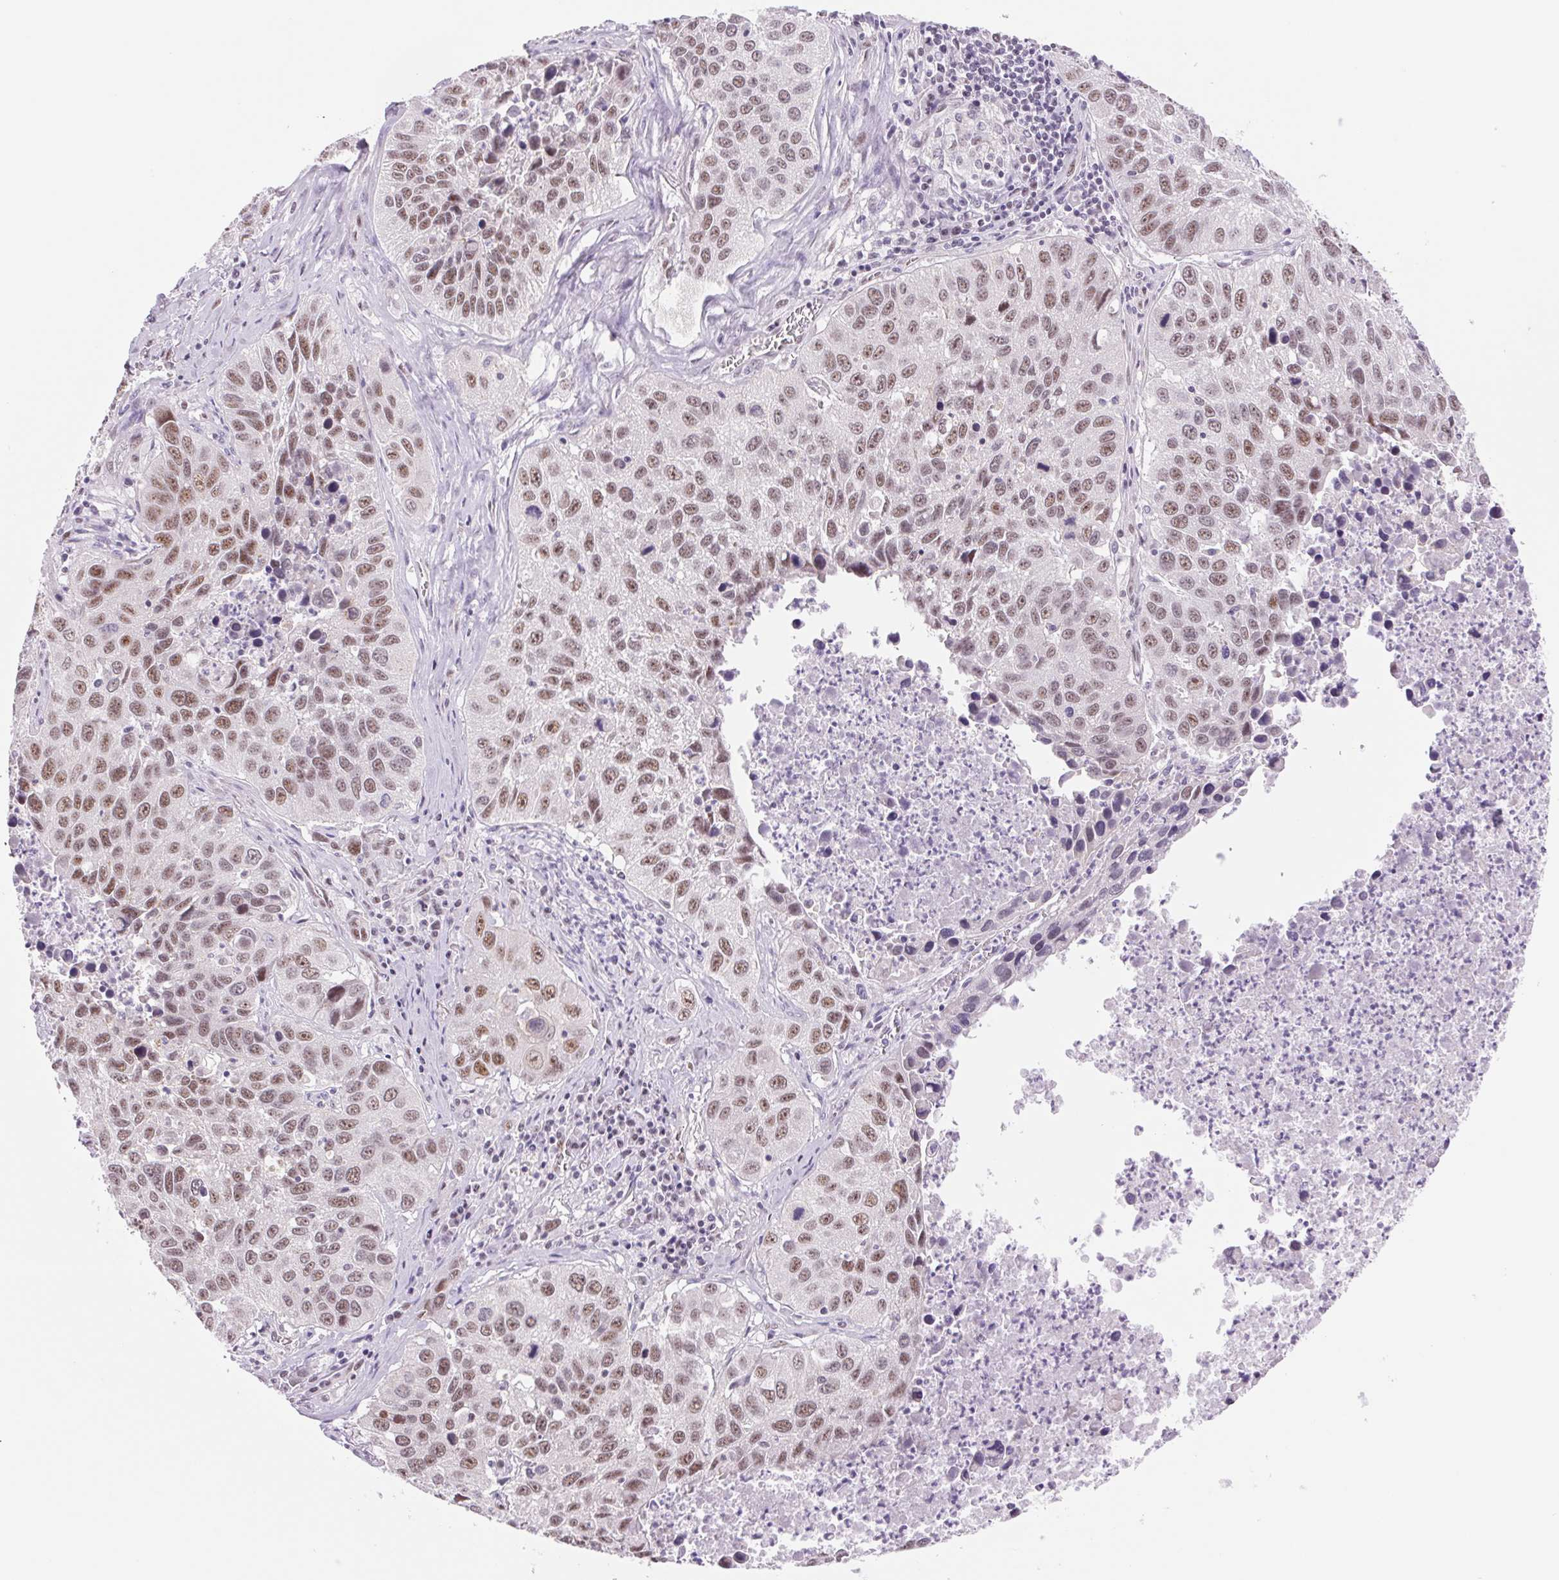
{"staining": {"intensity": "weak", "quantity": ">75%", "location": "nuclear"}, "tissue": "lung cancer", "cell_type": "Tumor cells", "image_type": "cancer", "snomed": [{"axis": "morphology", "description": "Squamous cell carcinoma, NOS"}, {"axis": "topography", "description": "Lung"}], "caption": "Immunohistochemistry (DAB) staining of human lung cancer reveals weak nuclear protein staining in about >75% of tumor cells.", "gene": "ZC3H14", "patient": {"sex": "female", "age": 61}}